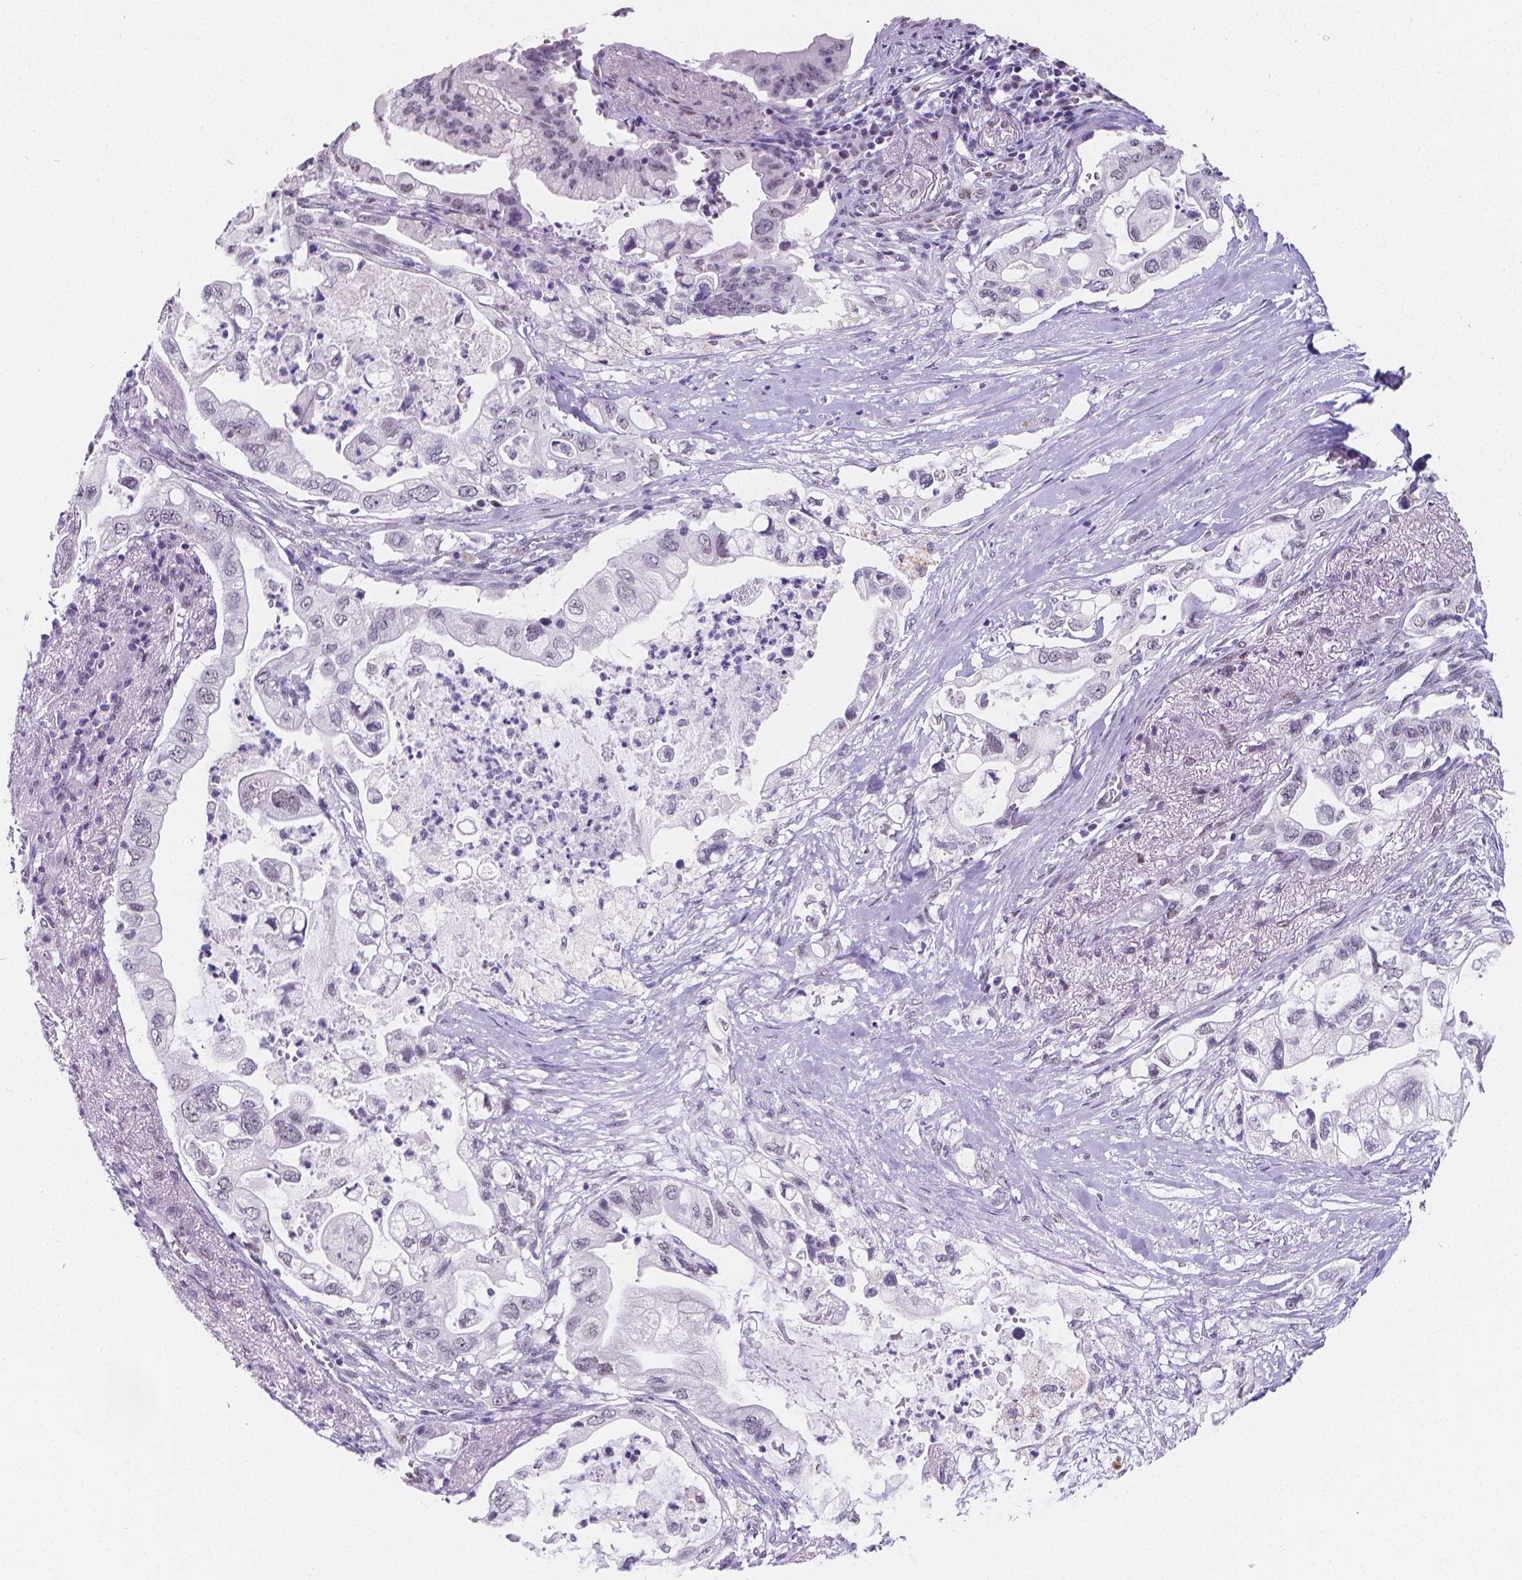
{"staining": {"intensity": "negative", "quantity": "none", "location": "none"}, "tissue": "pancreatic cancer", "cell_type": "Tumor cells", "image_type": "cancer", "snomed": [{"axis": "morphology", "description": "Adenocarcinoma, NOS"}, {"axis": "topography", "description": "Pancreas"}], "caption": "The image reveals no staining of tumor cells in pancreatic cancer. (DAB (3,3'-diaminobenzidine) immunohistochemistry (IHC) with hematoxylin counter stain).", "gene": "MEF2C", "patient": {"sex": "female", "age": 72}}